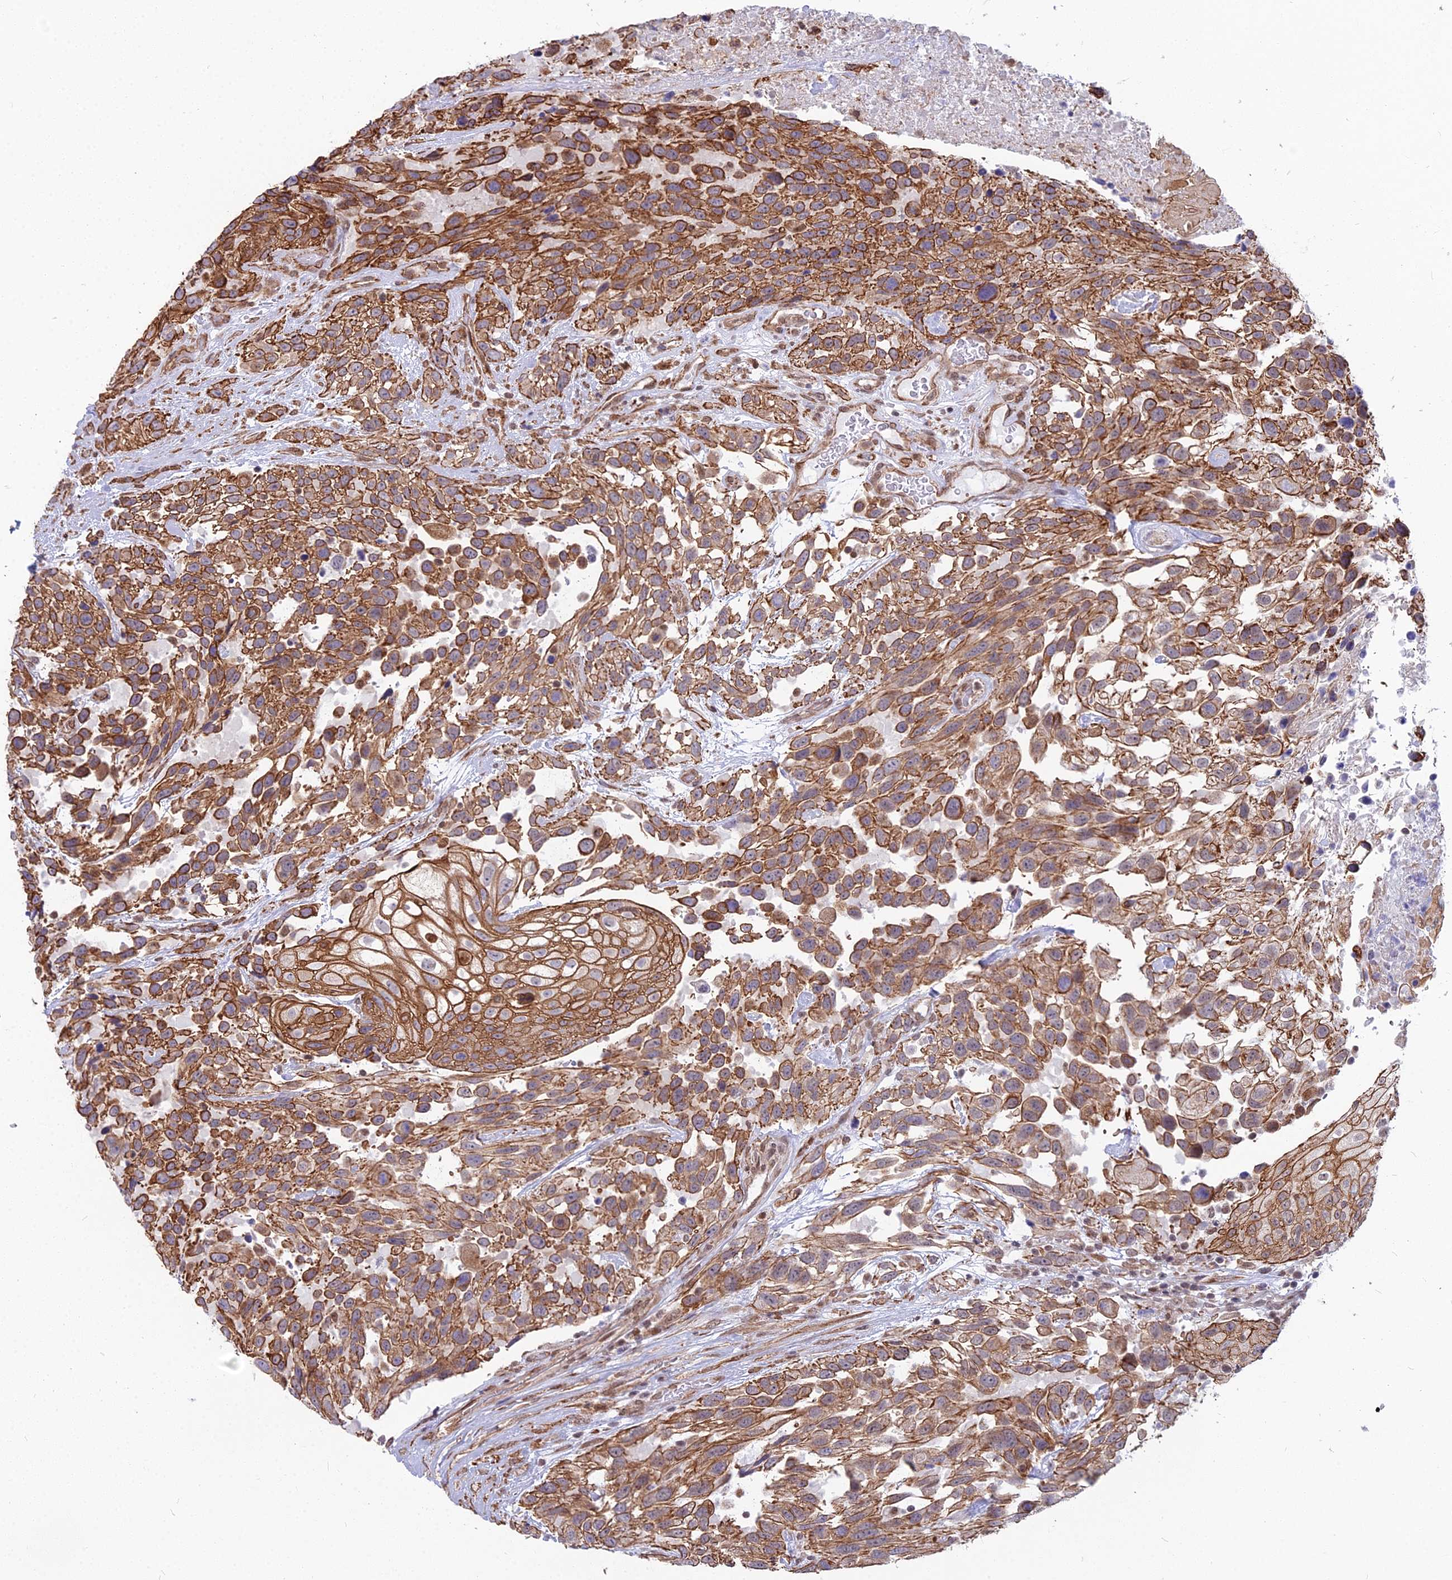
{"staining": {"intensity": "moderate", "quantity": ">75%", "location": "cytoplasmic/membranous"}, "tissue": "urothelial cancer", "cell_type": "Tumor cells", "image_type": "cancer", "snomed": [{"axis": "morphology", "description": "Urothelial carcinoma, High grade"}, {"axis": "topography", "description": "Urinary bladder"}], "caption": "The immunohistochemical stain labels moderate cytoplasmic/membranous positivity in tumor cells of urothelial carcinoma (high-grade) tissue.", "gene": "YJU2", "patient": {"sex": "female", "age": 70}}